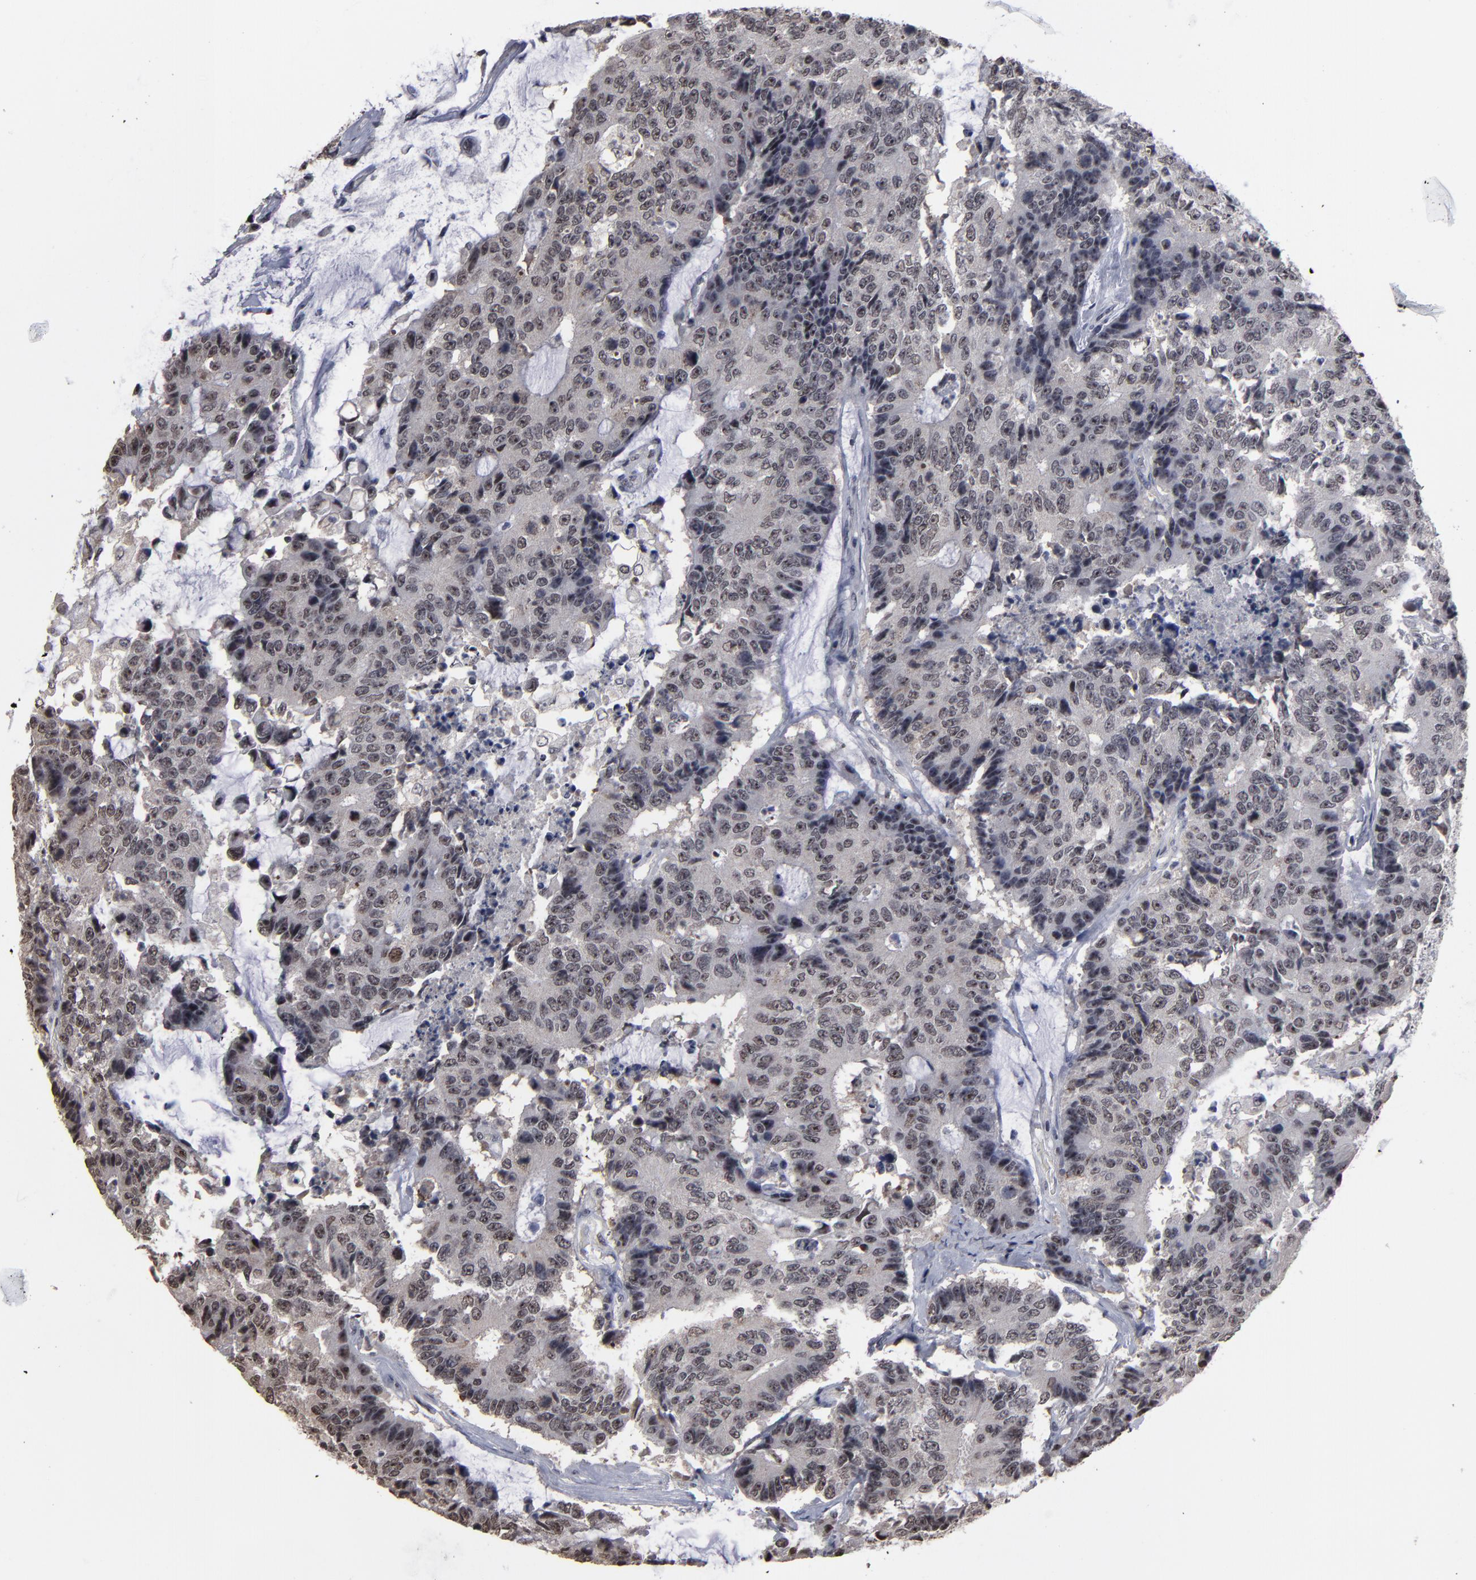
{"staining": {"intensity": "weak", "quantity": "25%-75%", "location": "nuclear"}, "tissue": "colorectal cancer", "cell_type": "Tumor cells", "image_type": "cancer", "snomed": [{"axis": "morphology", "description": "Adenocarcinoma, NOS"}, {"axis": "topography", "description": "Colon"}], "caption": "Human colorectal cancer (adenocarcinoma) stained with a brown dye exhibits weak nuclear positive expression in about 25%-75% of tumor cells.", "gene": "SSRP1", "patient": {"sex": "female", "age": 86}}